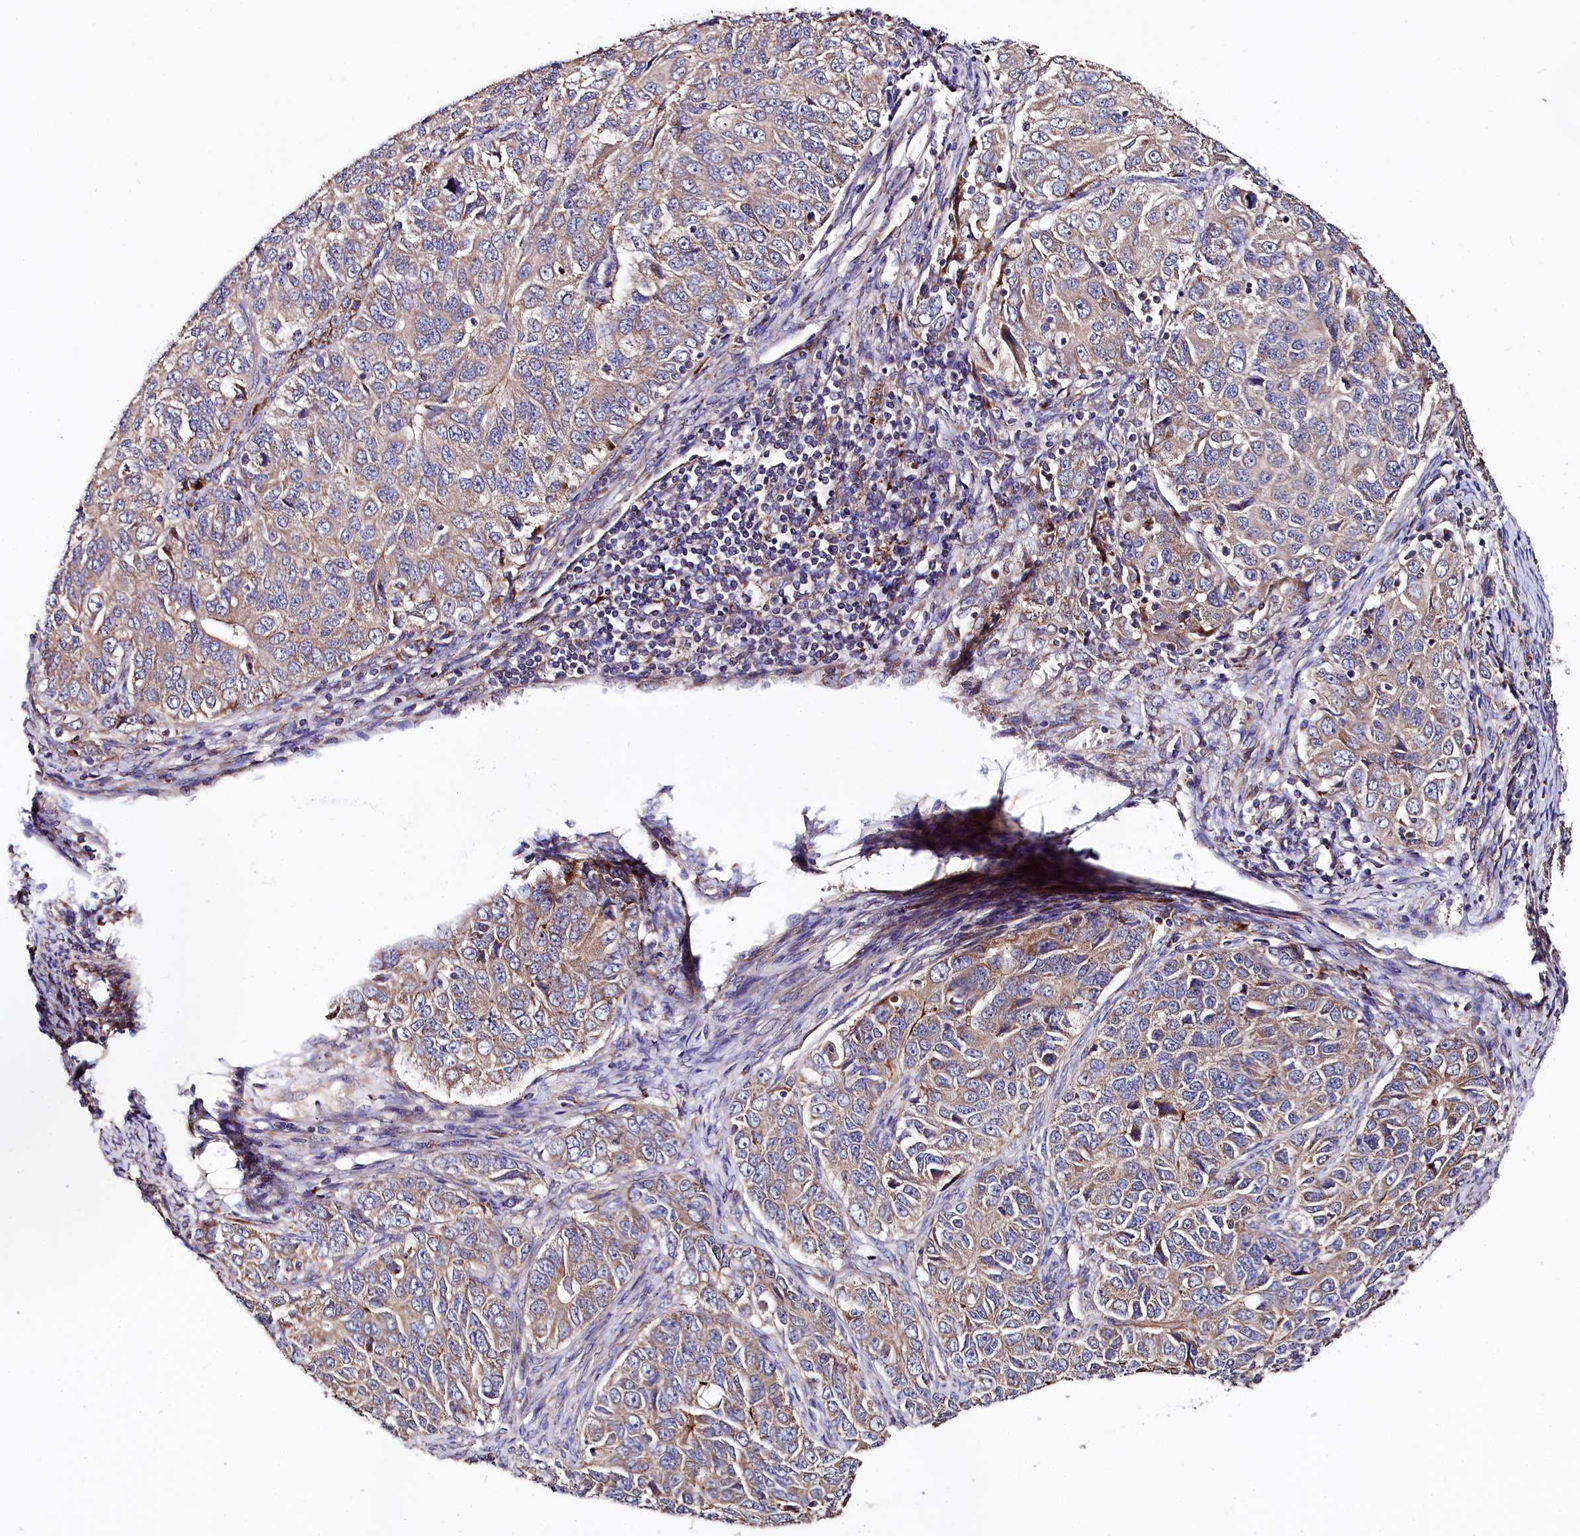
{"staining": {"intensity": "weak", "quantity": ">75%", "location": "cytoplasmic/membranous"}, "tissue": "ovarian cancer", "cell_type": "Tumor cells", "image_type": "cancer", "snomed": [{"axis": "morphology", "description": "Carcinoma, endometroid"}, {"axis": "topography", "description": "Ovary"}], "caption": "Ovarian cancer (endometroid carcinoma) stained with a brown dye demonstrates weak cytoplasmic/membranous positive staining in about >75% of tumor cells.", "gene": "SPRYD3", "patient": {"sex": "female", "age": 51}}